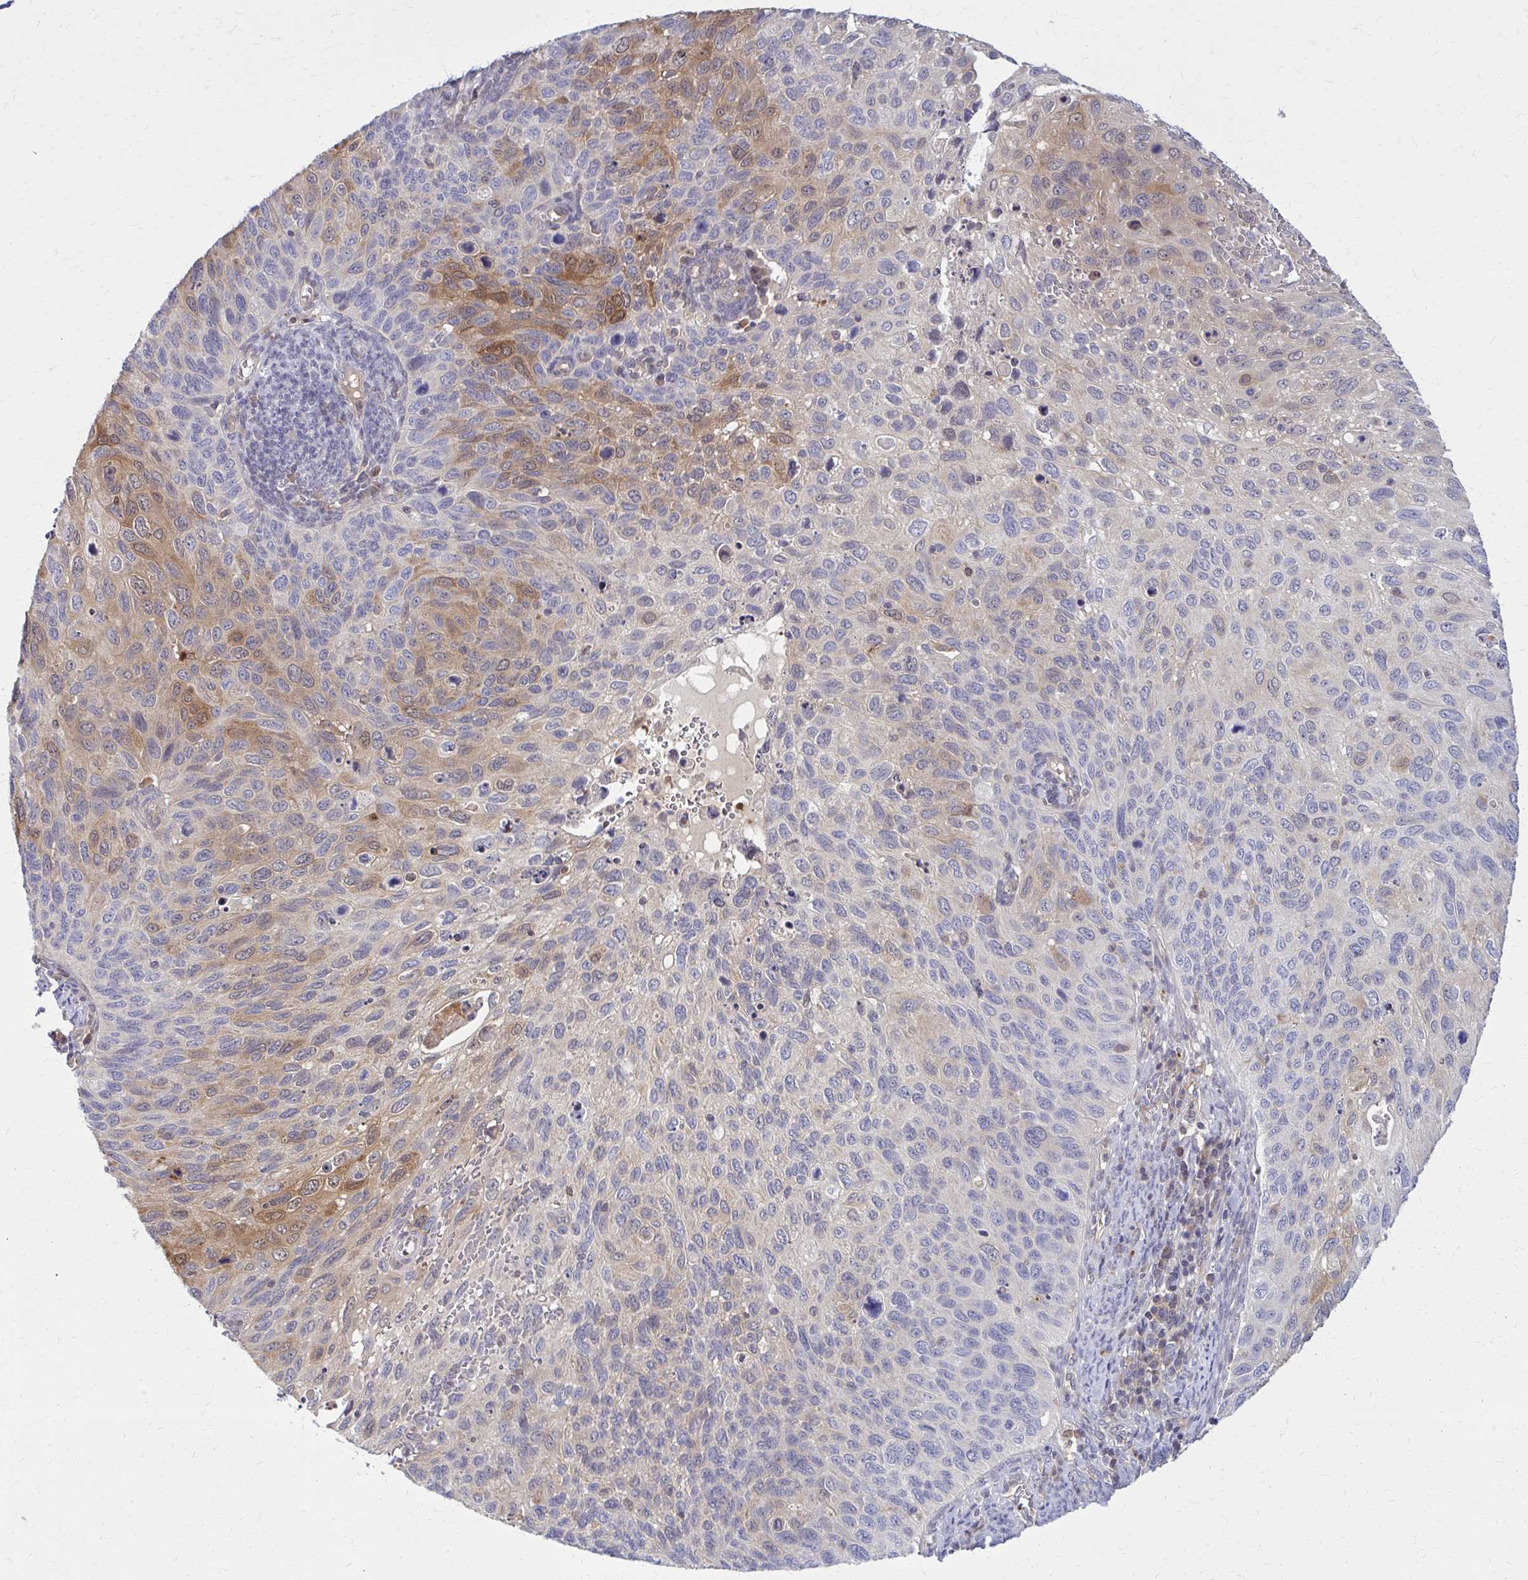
{"staining": {"intensity": "moderate", "quantity": "<25%", "location": "cytoplasmic/membranous"}, "tissue": "cervical cancer", "cell_type": "Tumor cells", "image_type": "cancer", "snomed": [{"axis": "morphology", "description": "Squamous cell carcinoma, NOS"}, {"axis": "topography", "description": "Cervix"}], "caption": "A brown stain highlights moderate cytoplasmic/membranous staining of a protein in squamous cell carcinoma (cervical) tumor cells.", "gene": "DBI", "patient": {"sex": "female", "age": 70}}